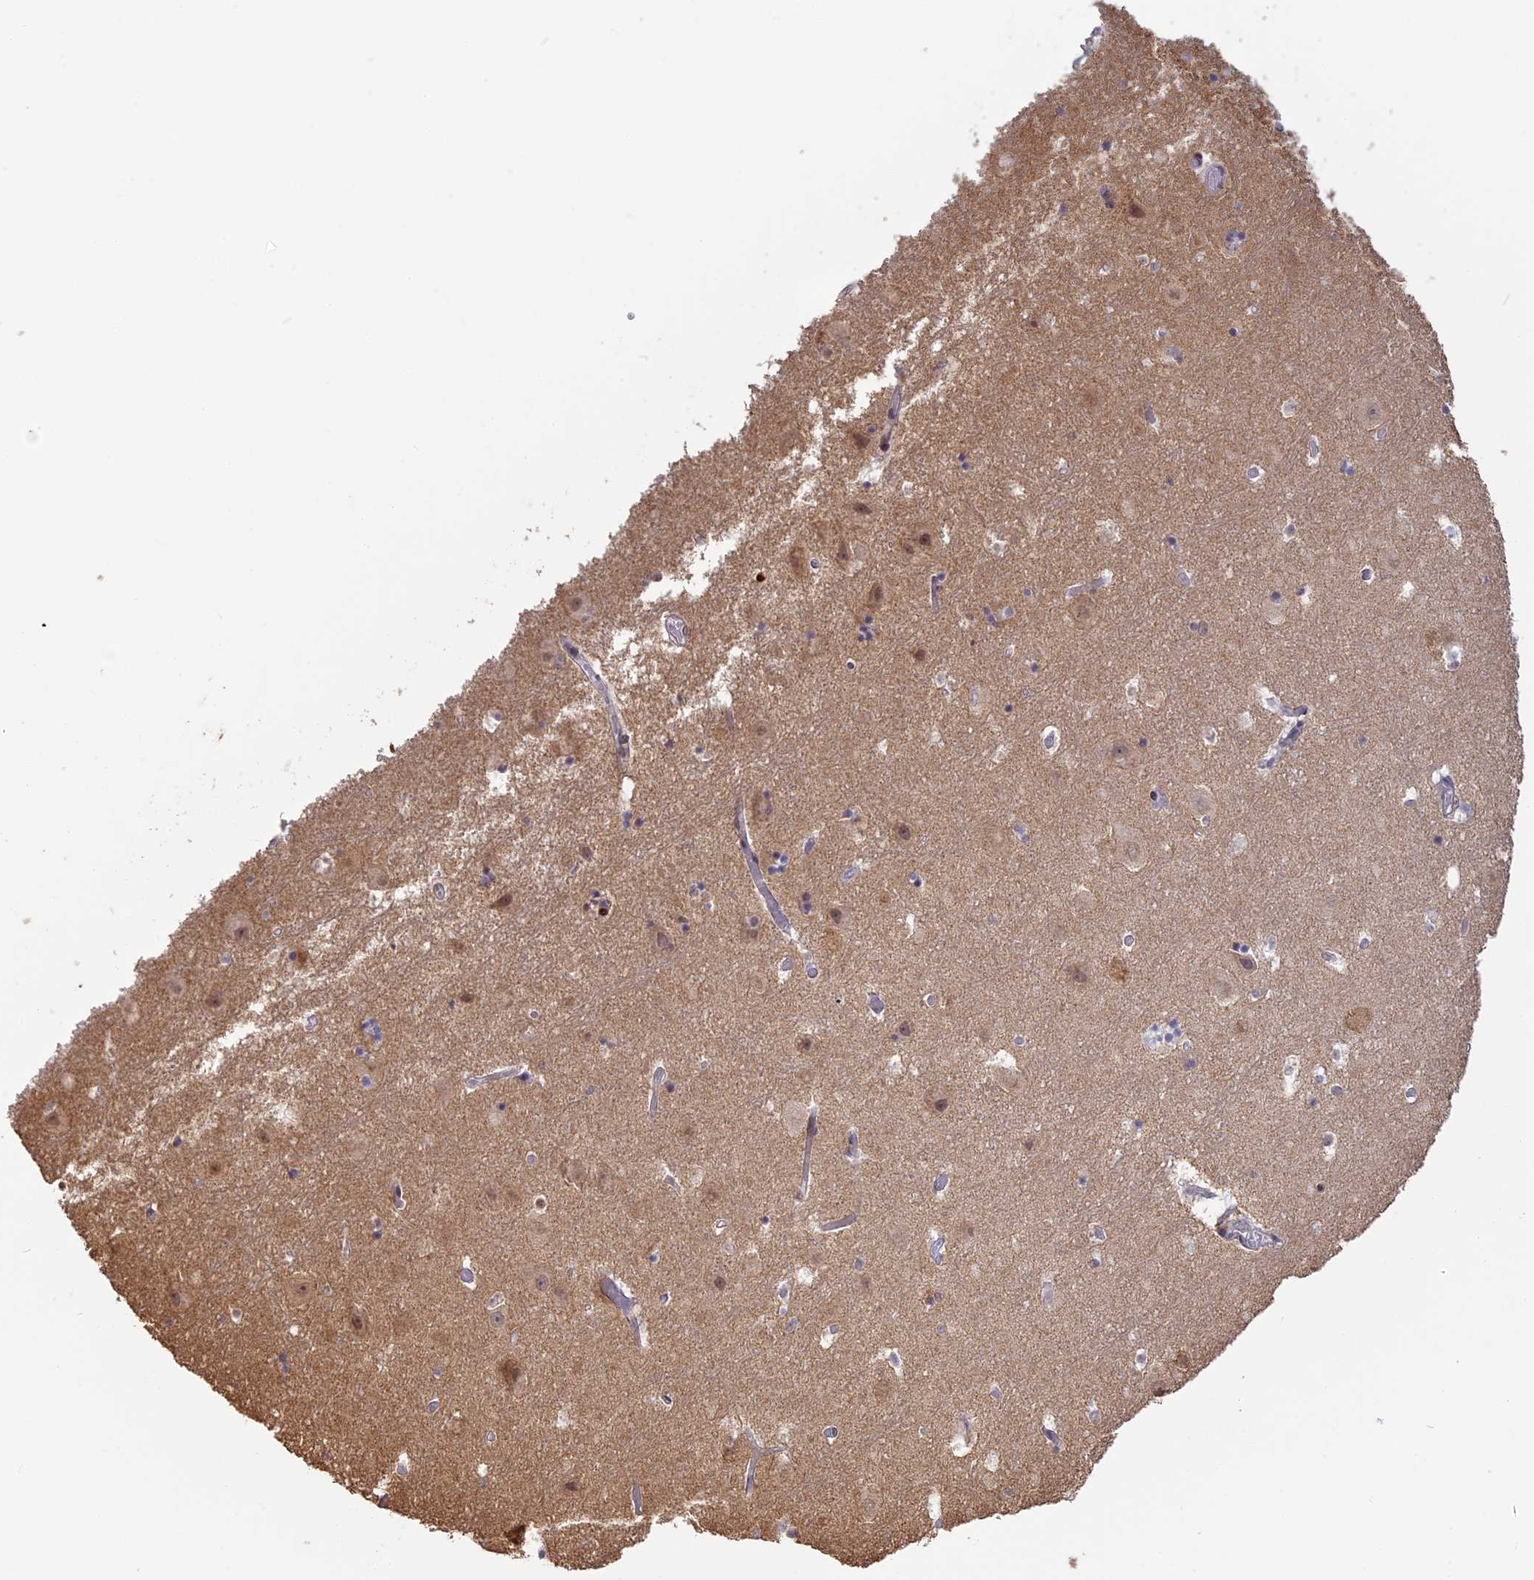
{"staining": {"intensity": "negative", "quantity": "none", "location": "none"}, "tissue": "hippocampus", "cell_type": "Glial cells", "image_type": "normal", "snomed": [{"axis": "morphology", "description": "Normal tissue, NOS"}, {"axis": "topography", "description": "Hippocampus"}], "caption": "High magnification brightfield microscopy of benign hippocampus stained with DAB (brown) and counterstained with hematoxylin (blue): glial cells show no significant positivity. Nuclei are stained in blue.", "gene": "APOBR", "patient": {"sex": "female", "age": 52}}